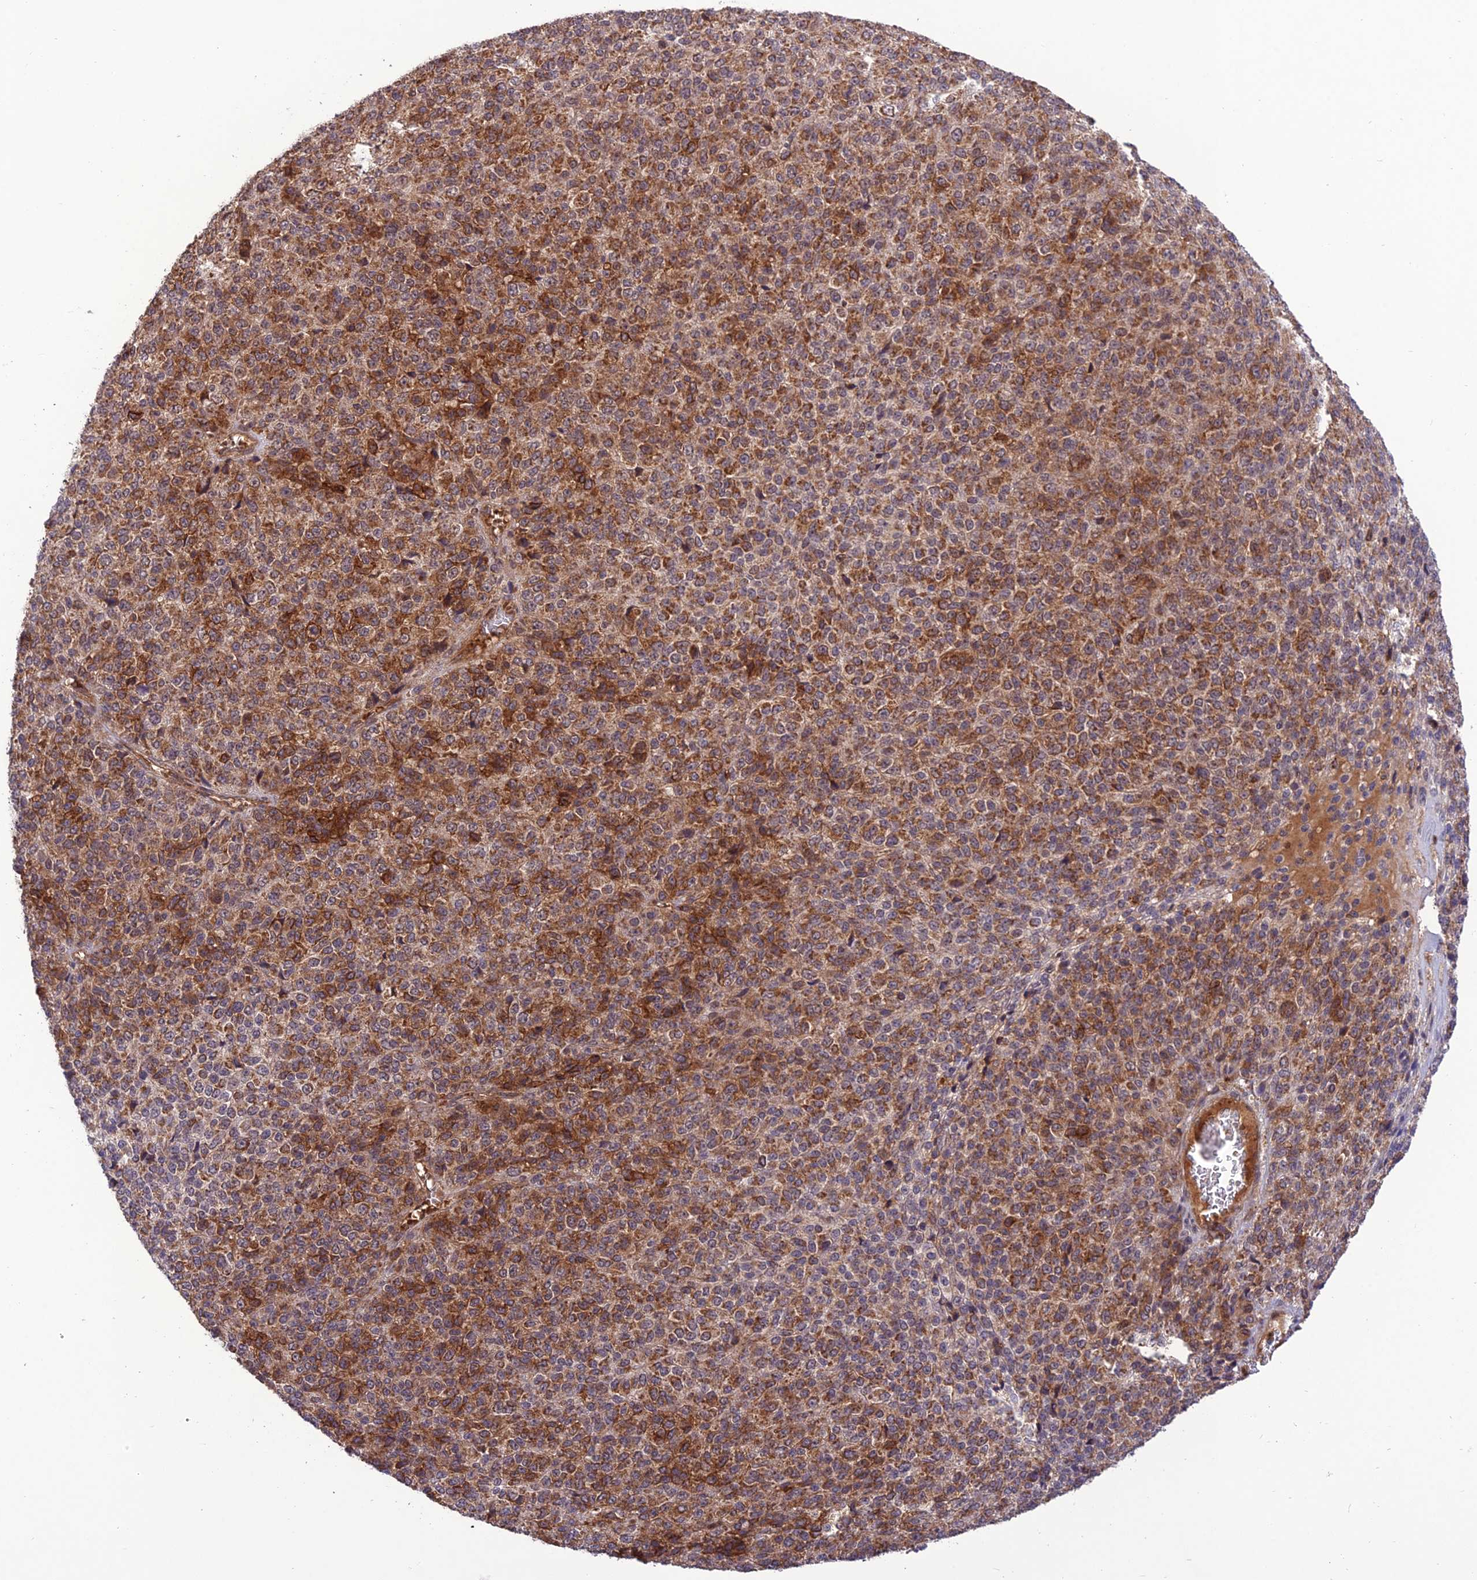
{"staining": {"intensity": "moderate", "quantity": ">75%", "location": "cytoplasmic/membranous"}, "tissue": "melanoma", "cell_type": "Tumor cells", "image_type": "cancer", "snomed": [{"axis": "morphology", "description": "Malignant melanoma, Metastatic site"}, {"axis": "topography", "description": "Brain"}], "caption": "About >75% of tumor cells in human malignant melanoma (metastatic site) exhibit moderate cytoplasmic/membranous protein positivity as visualized by brown immunohistochemical staining.", "gene": "NDUFC1", "patient": {"sex": "female", "age": 56}}